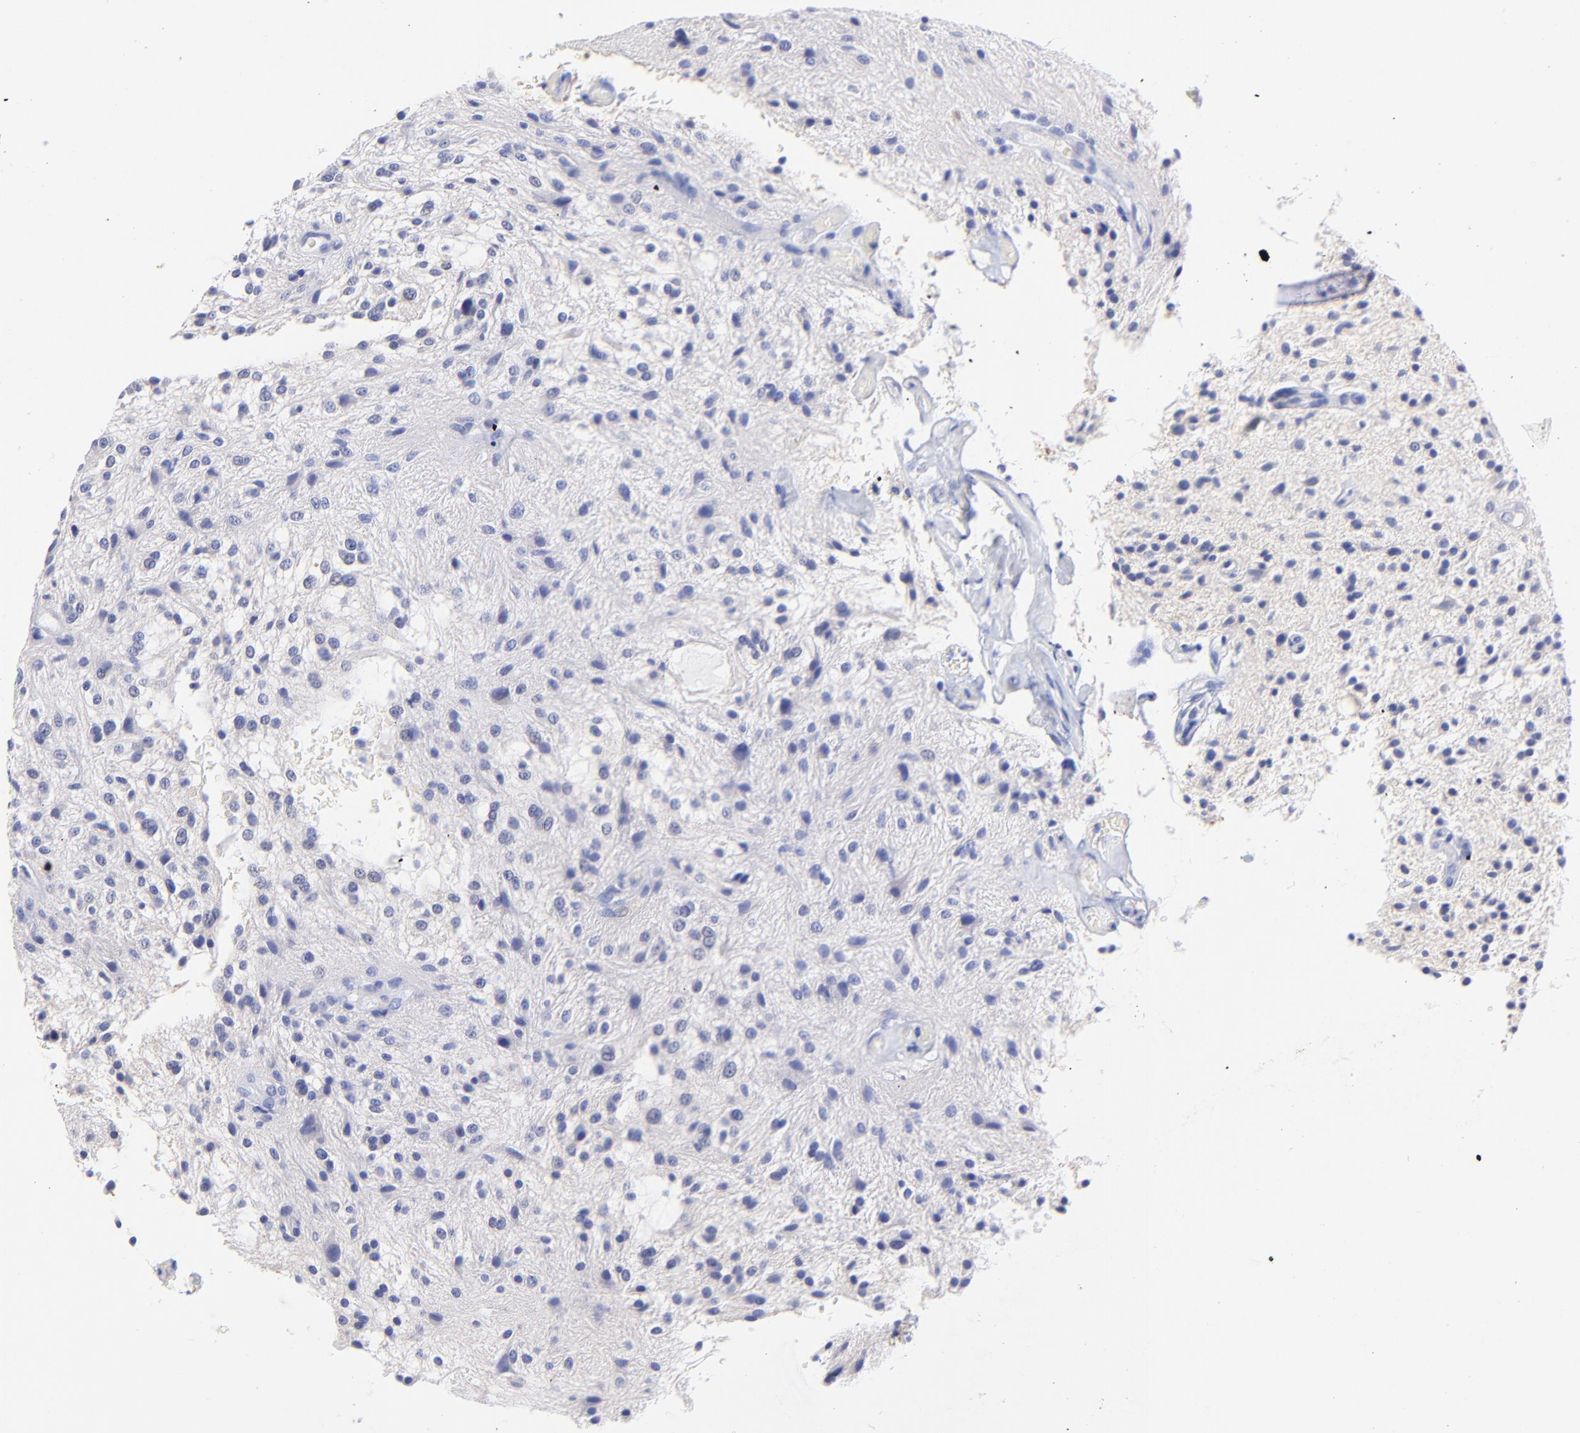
{"staining": {"intensity": "negative", "quantity": "none", "location": "none"}, "tissue": "glioma", "cell_type": "Tumor cells", "image_type": "cancer", "snomed": [{"axis": "morphology", "description": "Glioma, malignant, NOS"}, {"axis": "topography", "description": "Cerebellum"}], "caption": "Image shows no protein positivity in tumor cells of glioma (malignant) tissue.", "gene": "HORMAD2", "patient": {"sex": "female", "age": 10}}